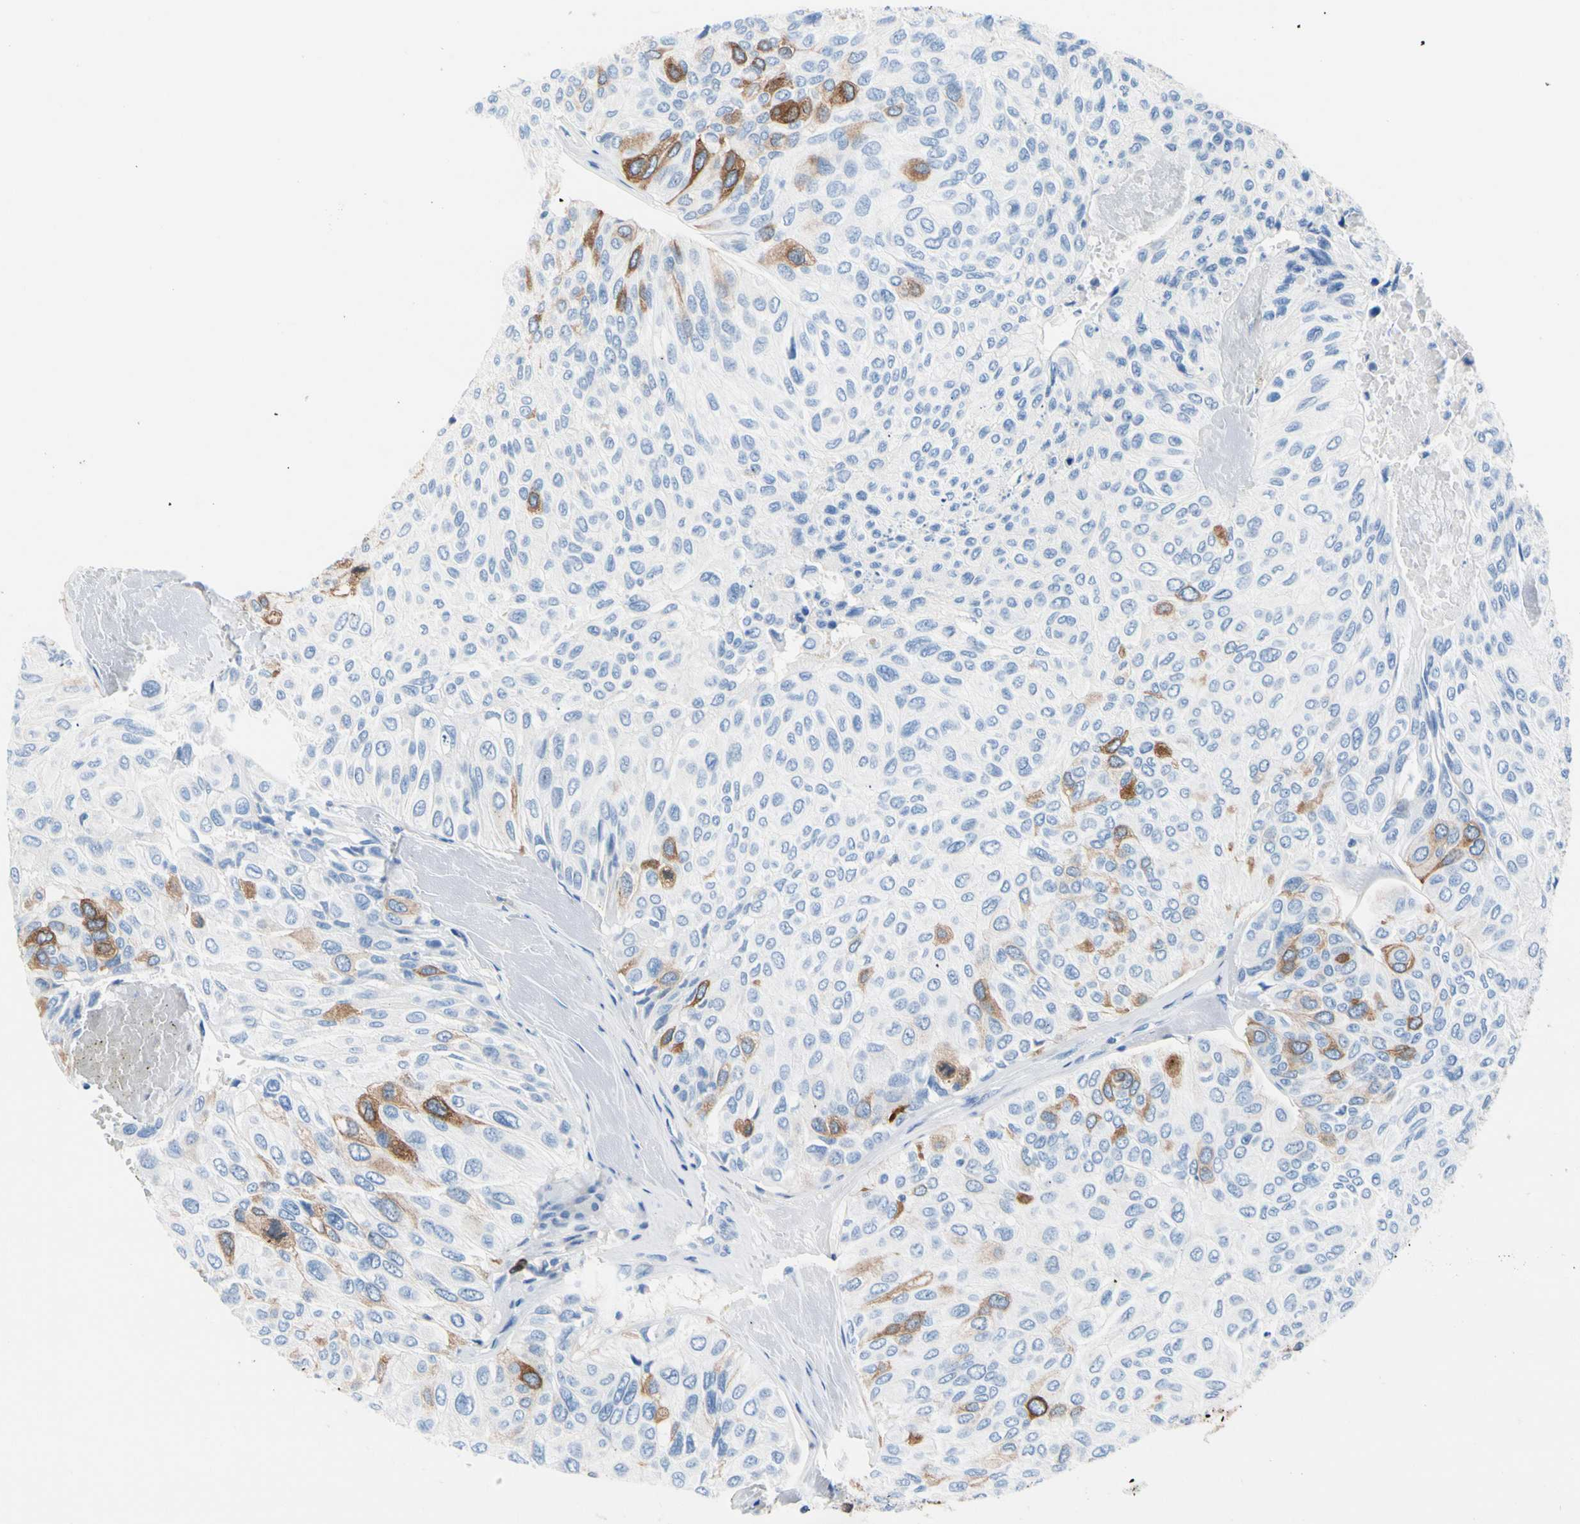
{"staining": {"intensity": "moderate", "quantity": "<25%", "location": "cytoplasmic/membranous"}, "tissue": "urothelial cancer", "cell_type": "Tumor cells", "image_type": "cancer", "snomed": [{"axis": "morphology", "description": "Urothelial carcinoma, High grade"}, {"axis": "topography", "description": "Urinary bladder"}], "caption": "Immunohistochemical staining of human urothelial carcinoma (high-grade) demonstrates moderate cytoplasmic/membranous protein expression in approximately <25% of tumor cells.", "gene": "TACC3", "patient": {"sex": "male", "age": 66}}